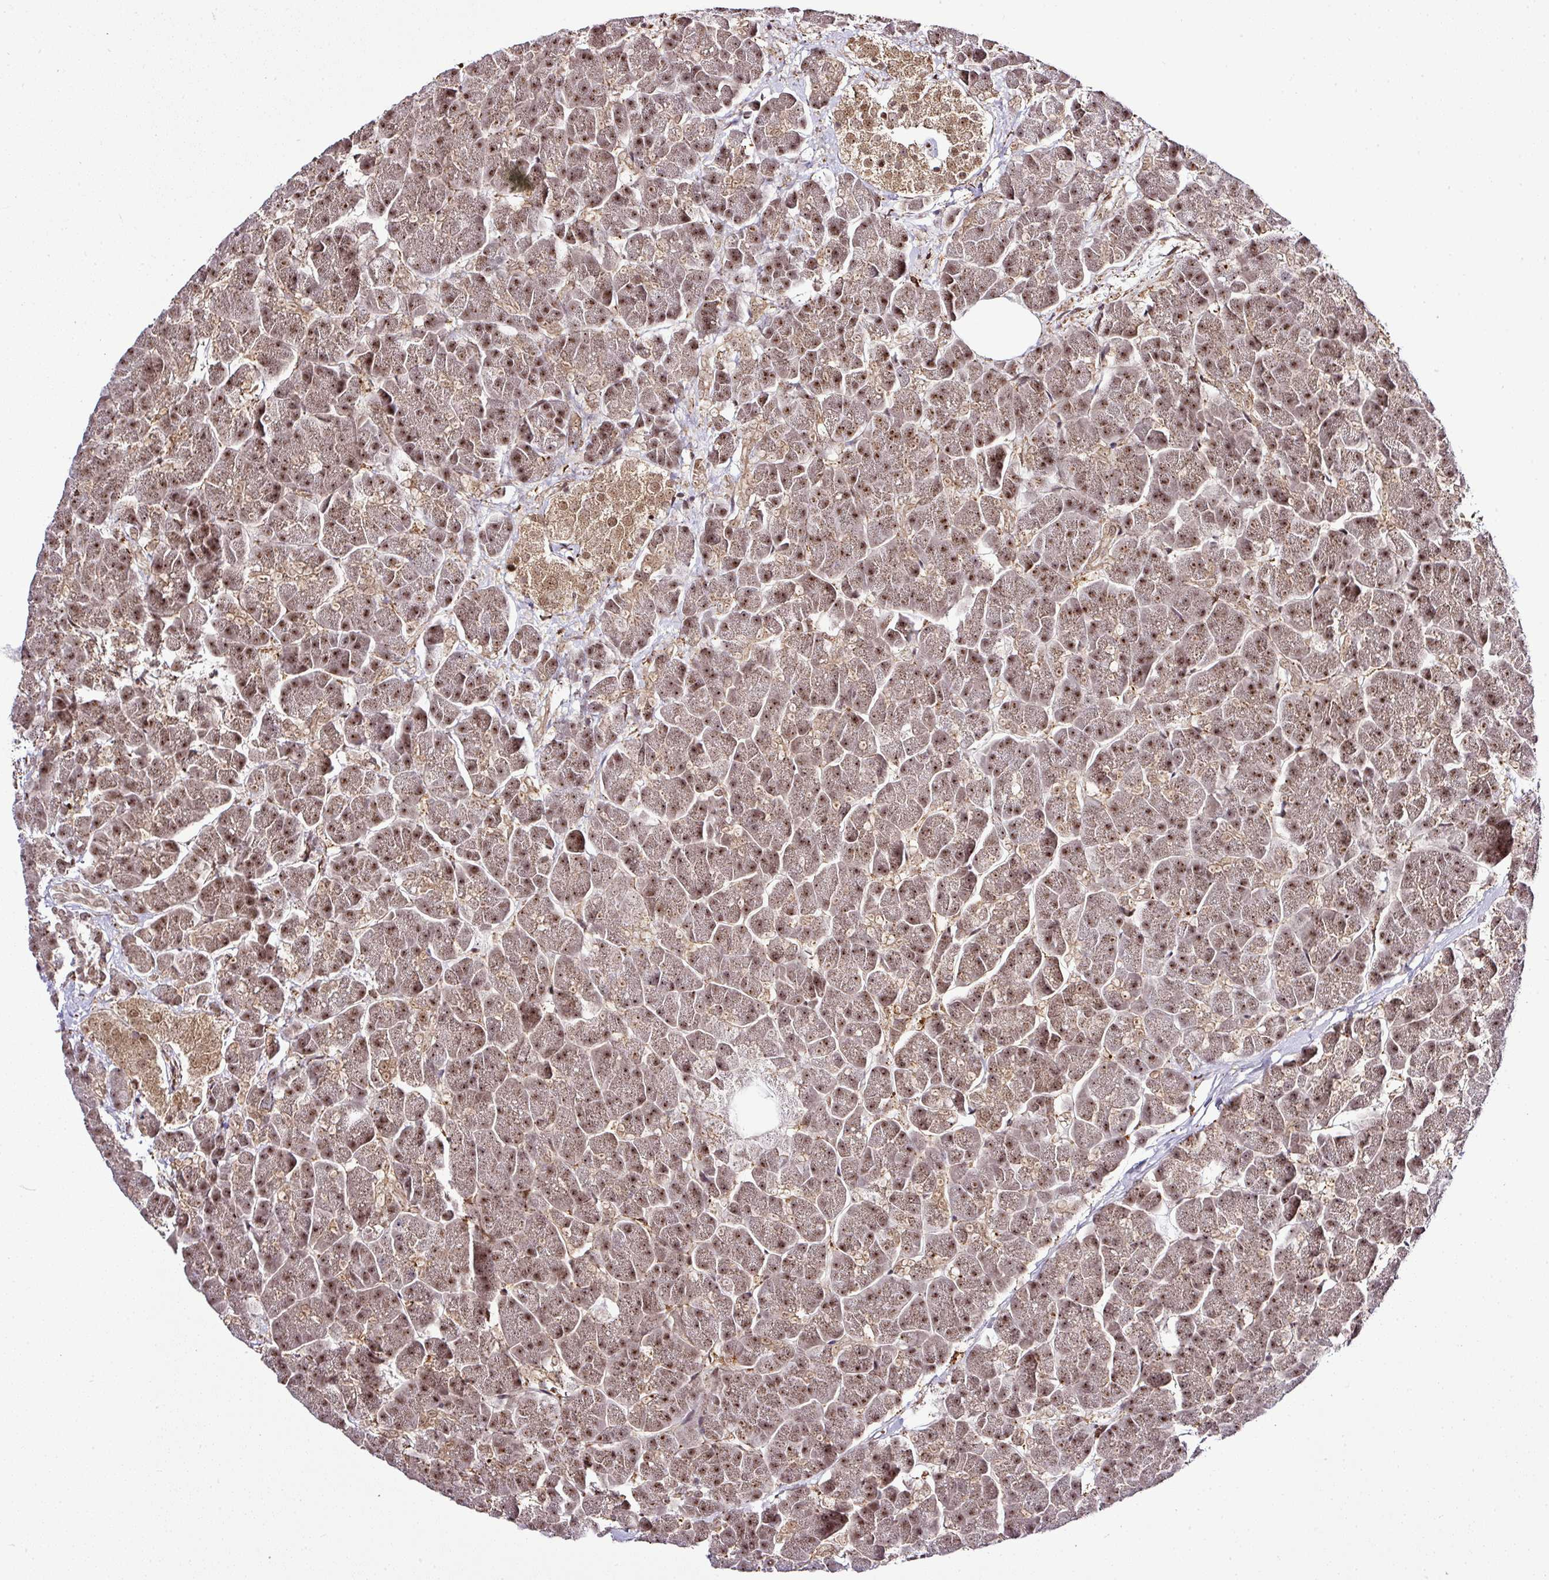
{"staining": {"intensity": "moderate", "quantity": ">75%", "location": "cytoplasmic/membranous,nuclear"}, "tissue": "pancreas", "cell_type": "Exocrine glandular cells", "image_type": "normal", "snomed": [{"axis": "morphology", "description": "Normal tissue, NOS"}, {"axis": "topography", "description": "Pancreas"}, {"axis": "topography", "description": "Peripheral nerve tissue"}], "caption": "This image shows immunohistochemistry (IHC) staining of normal human pancreas, with medium moderate cytoplasmic/membranous,nuclear positivity in approximately >75% of exocrine glandular cells.", "gene": "FAM153A", "patient": {"sex": "male", "age": 54}}